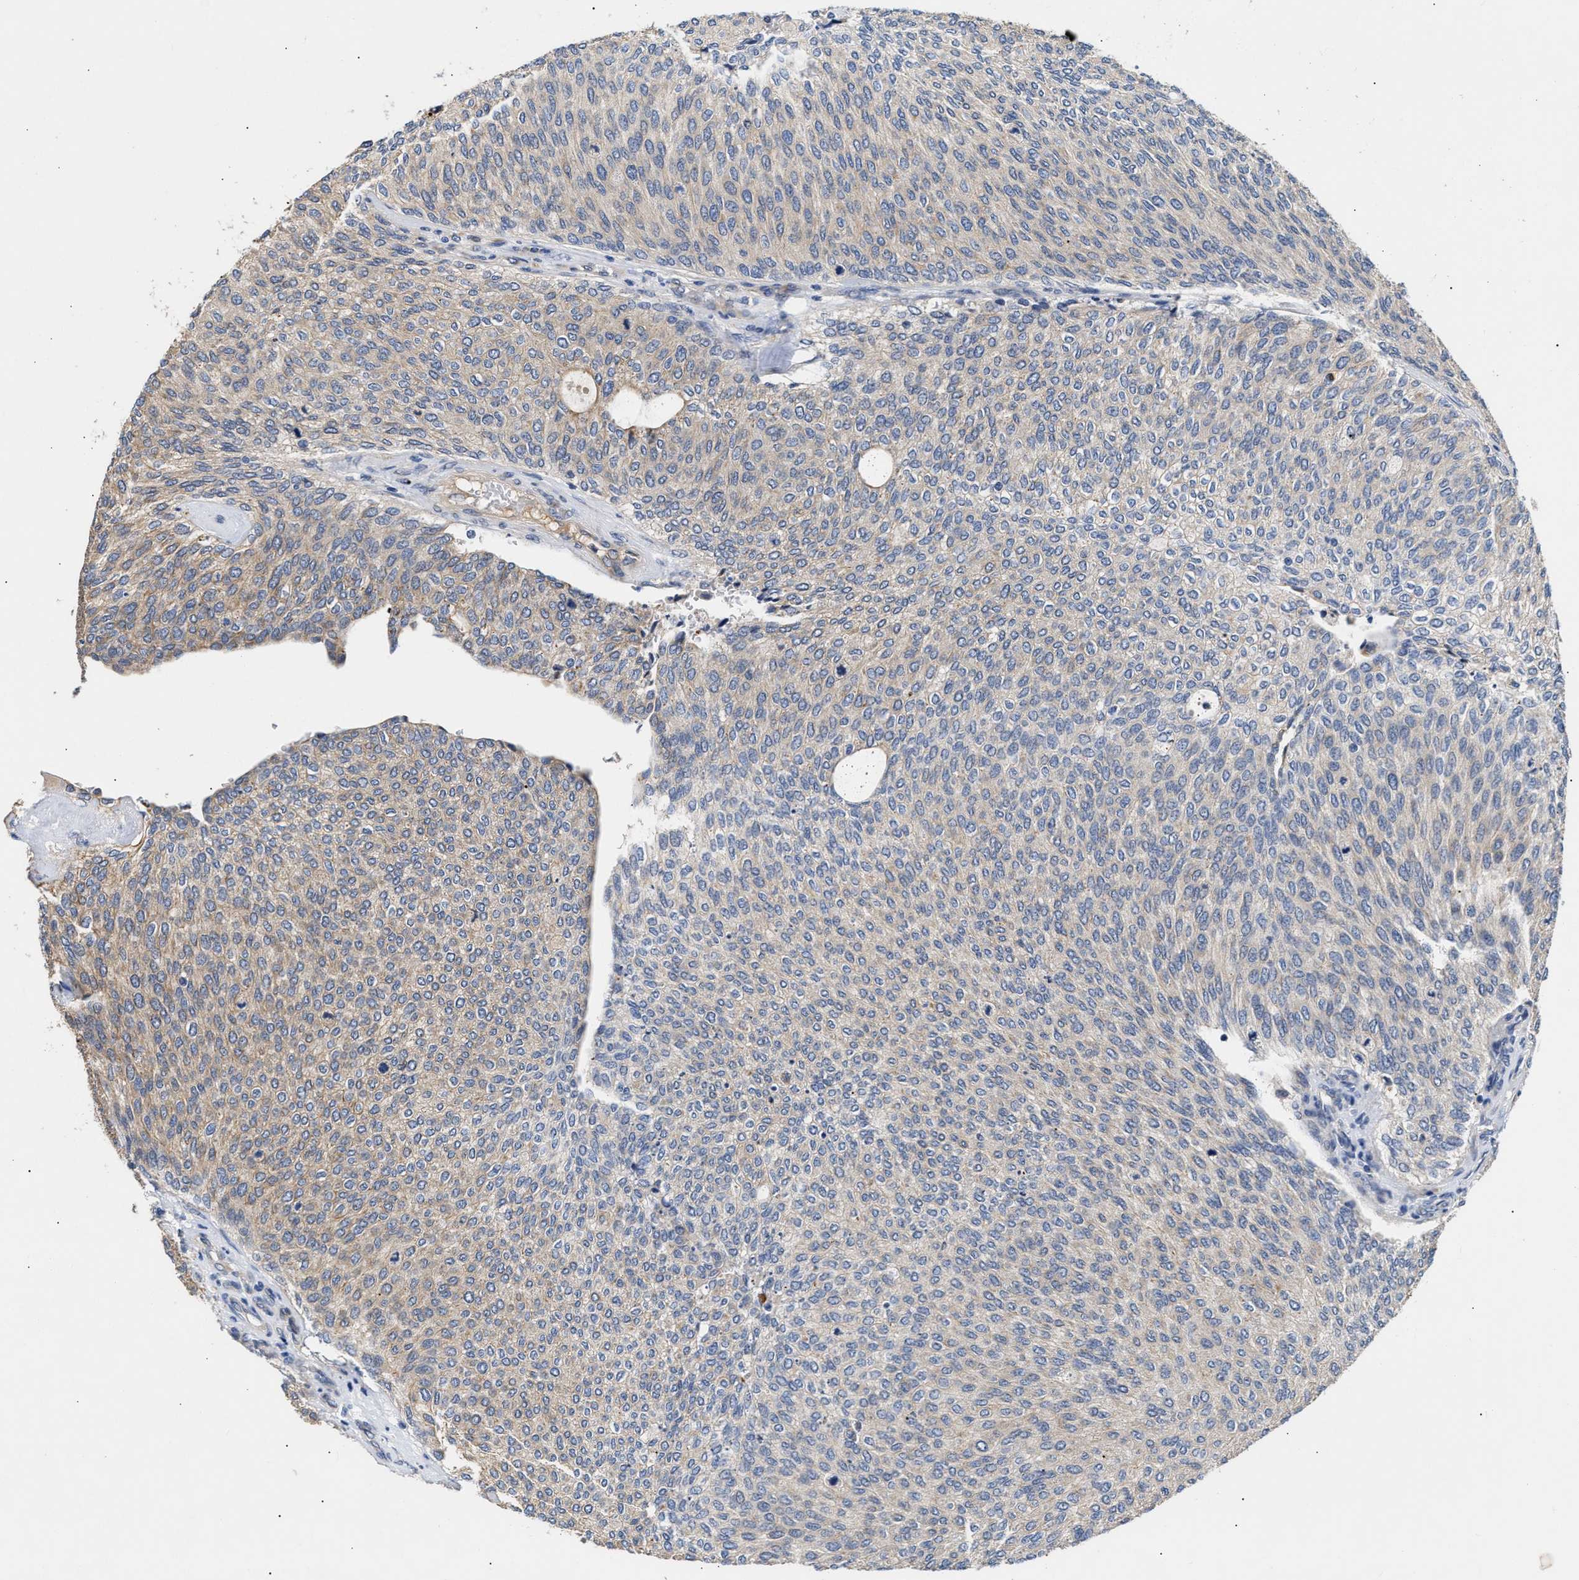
{"staining": {"intensity": "weak", "quantity": "<25%", "location": "cytoplasmic/membranous"}, "tissue": "urothelial cancer", "cell_type": "Tumor cells", "image_type": "cancer", "snomed": [{"axis": "morphology", "description": "Urothelial carcinoma, Low grade"}, {"axis": "topography", "description": "Urinary bladder"}], "caption": "Histopathology image shows no protein staining in tumor cells of urothelial cancer tissue.", "gene": "CCDC146", "patient": {"sex": "female", "age": 79}}